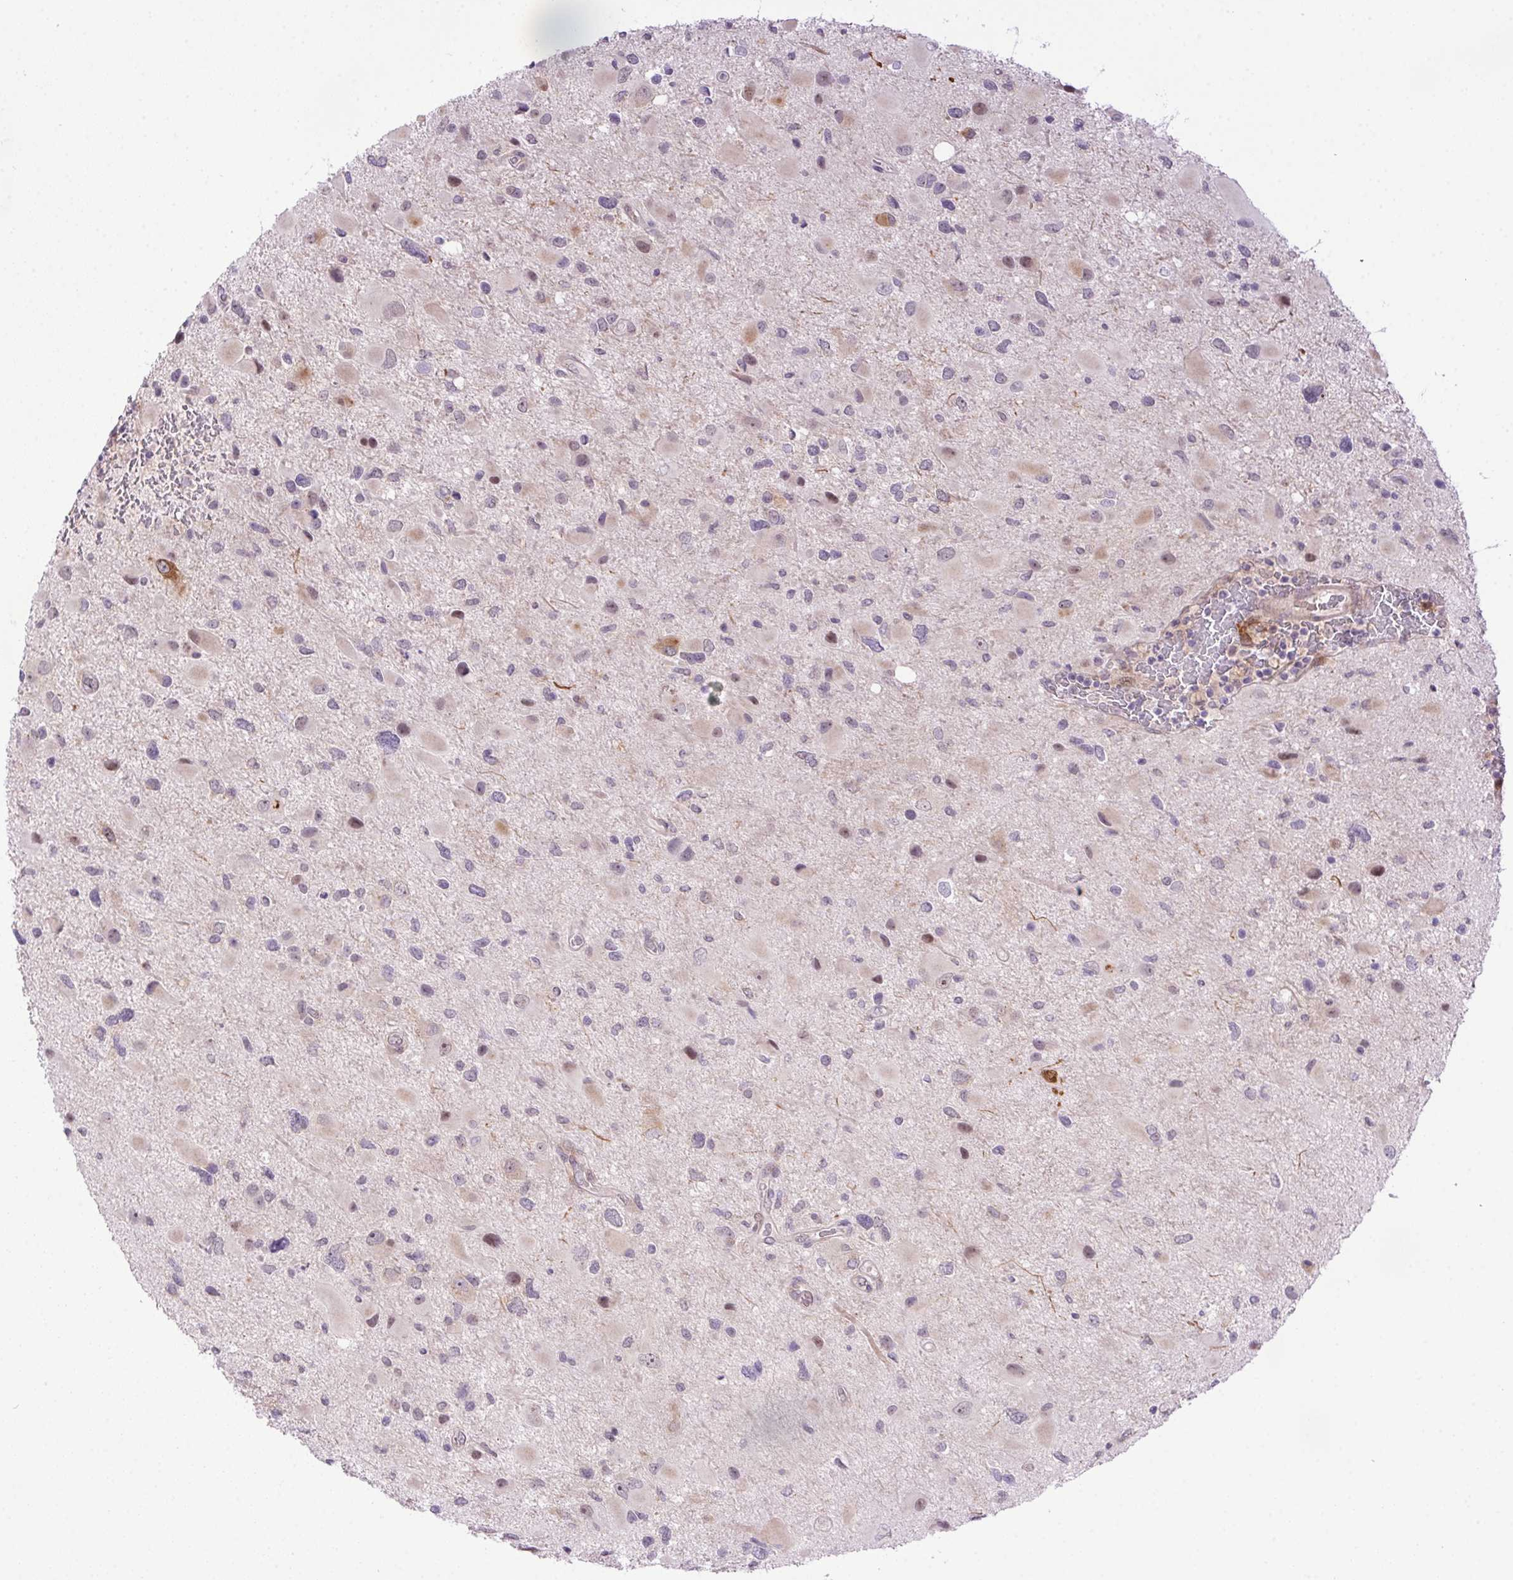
{"staining": {"intensity": "moderate", "quantity": "<25%", "location": "cytoplasmic/membranous,nuclear"}, "tissue": "glioma", "cell_type": "Tumor cells", "image_type": "cancer", "snomed": [{"axis": "morphology", "description": "Glioma, malignant, Low grade"}, {"axis": "topography", "description": "Brain"}], "caption": "Moderate cytoplasmic/membranous and nuclear expression is seen in approximately <25% of tumor cells in malignant glioma (low-grade).", "gene": "LRRTM1", "patient": {"sex": "female", "age": 32}}